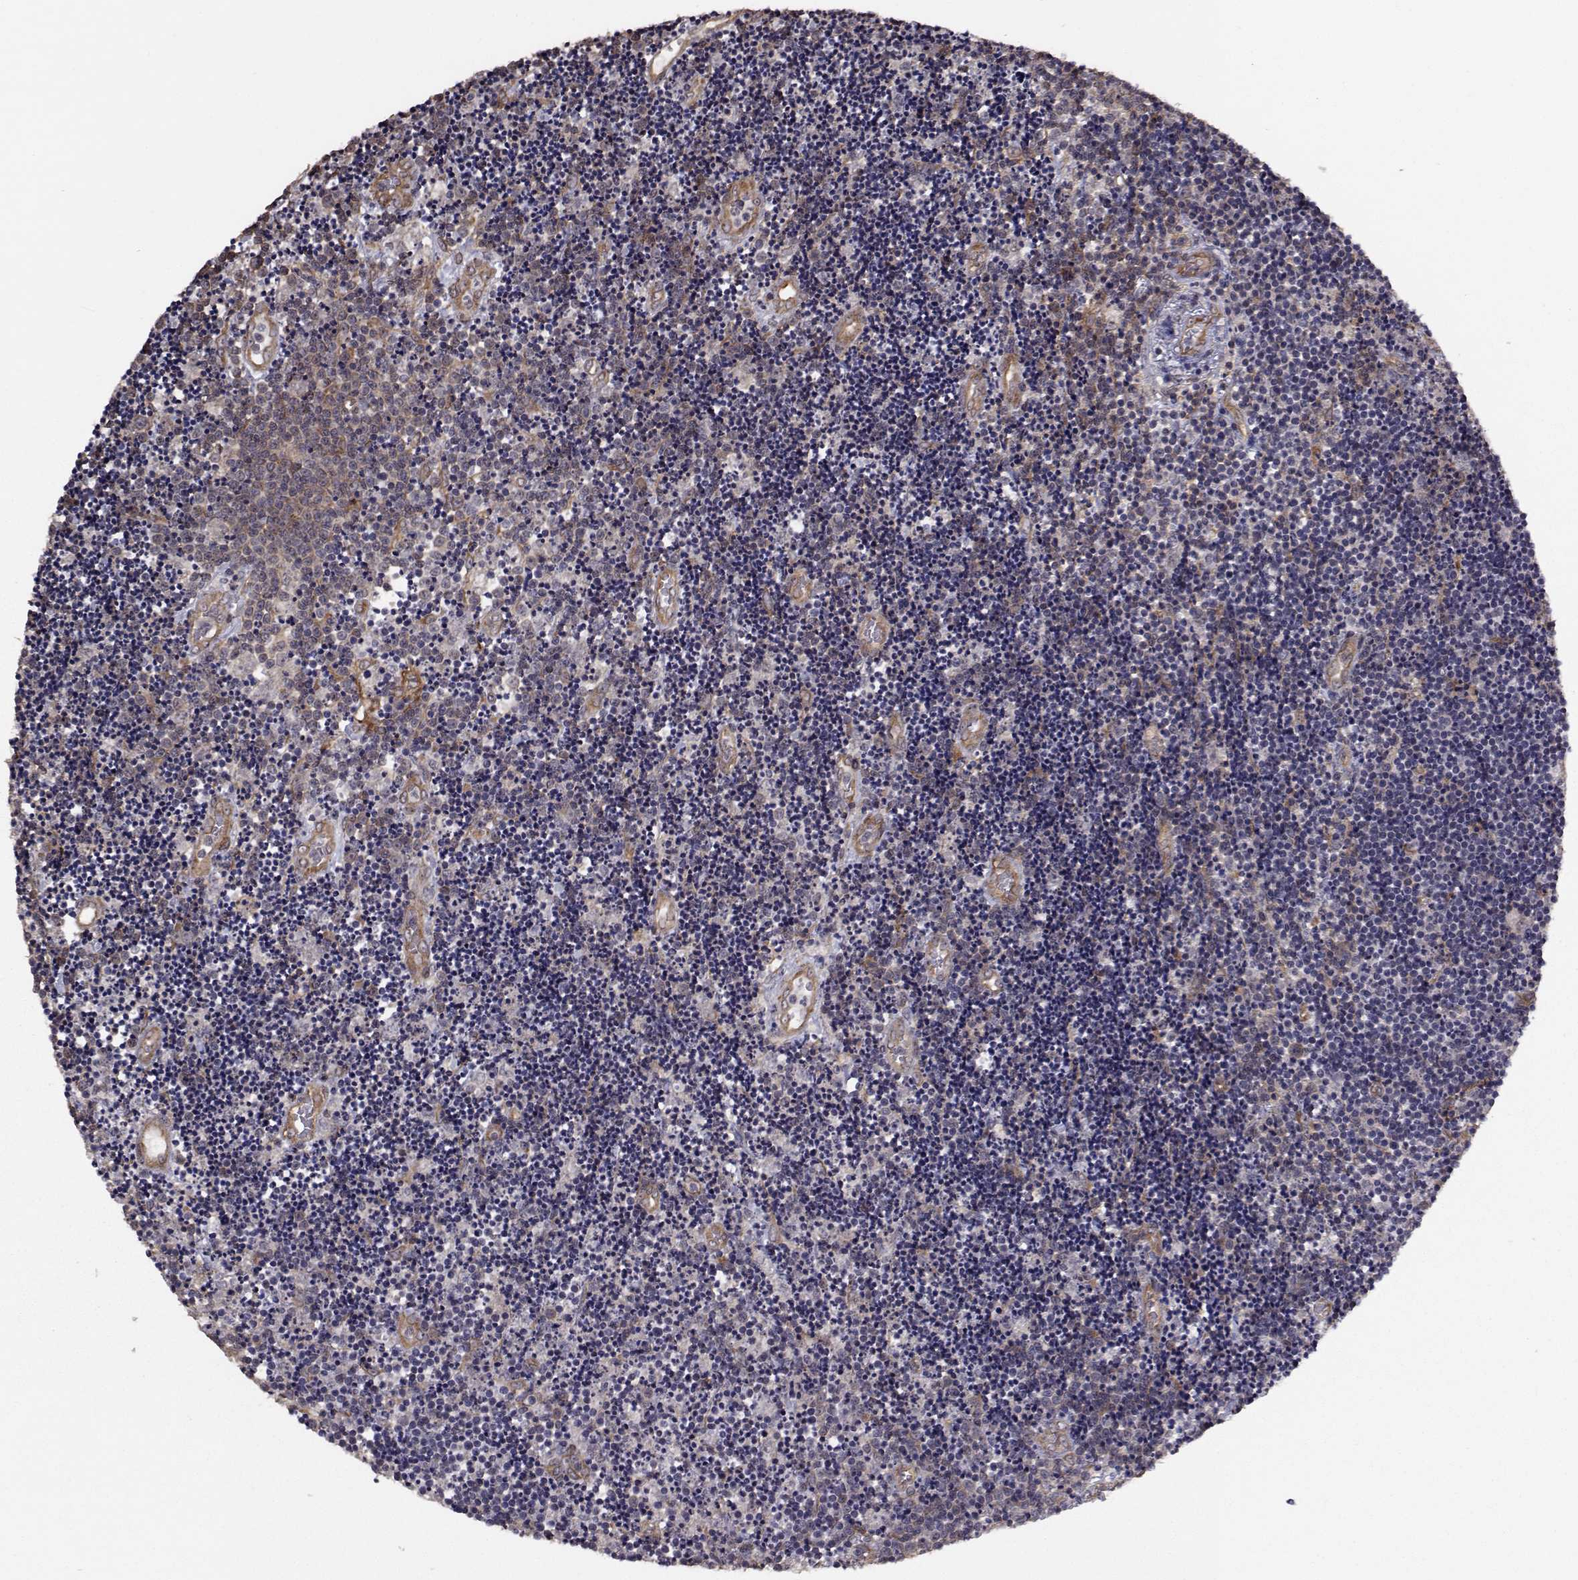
{"staining": {"intensity": "weak", "quantity": ">75%", "location": "cytoplasmic/membranous"}, "tissue": "lymphoma", "cell_type": "Tumor cells", "image_type": "cancer", "snomed": [{"axis": "morphology", "description": "Malignant lymphoma, non-Hodgkin's type, Low grade"}, {"axis": "topography", "description": "Brain"}], "caption": "Protein analysis of low-grade malignant lymphoma, non-Hodgkin's type tissue reveals weak cytoplasmic/membranous positivity in about >75% of tumor cells. Nuclei are stained in blue.", "gene": "TRIP10", "patient": {"sex": "female", "age": 66}}